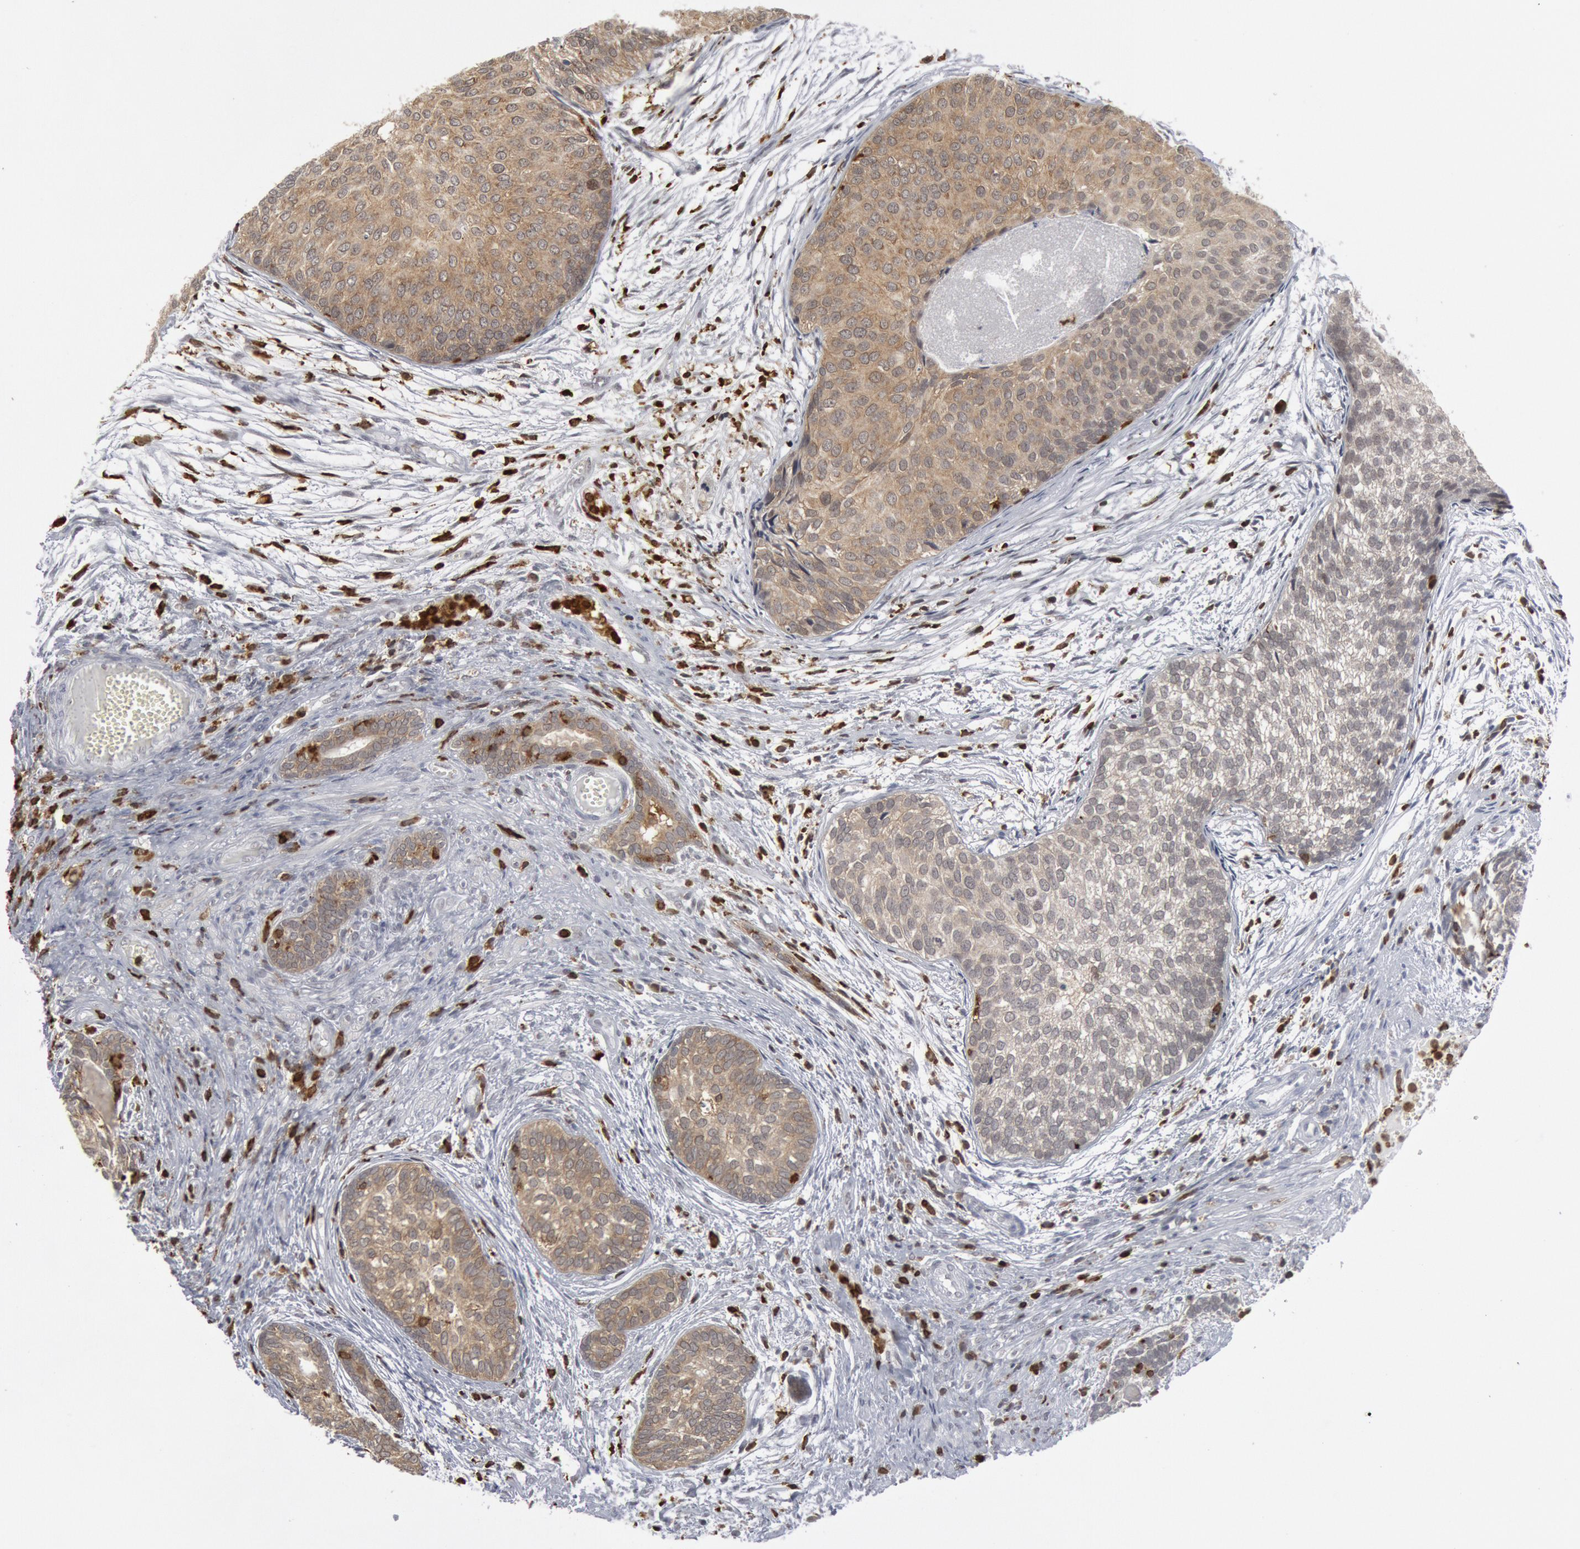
{"staining": {"intensity": "weak", "quantity": ">75%", "location": "cytoplasmic/membranous,nuclear"}, "tissue": "urothelial cancer", "cell_type": "Tumor cells", "image_type": "cancer", "snomed": [{"axis": "morphology", "description": "Urothelial carcinoma, Low grade"}, {"axis": "topography", "description": "Urinary bladder"}], "caption": "A brown stain shows weak cytoplasmic/membranous and nuclear positivity of a protein in human low-grade urothelial carcinoma tumor cells.", "gene": "PTPN6", "patient": {"sex": "male", "age": 84}}